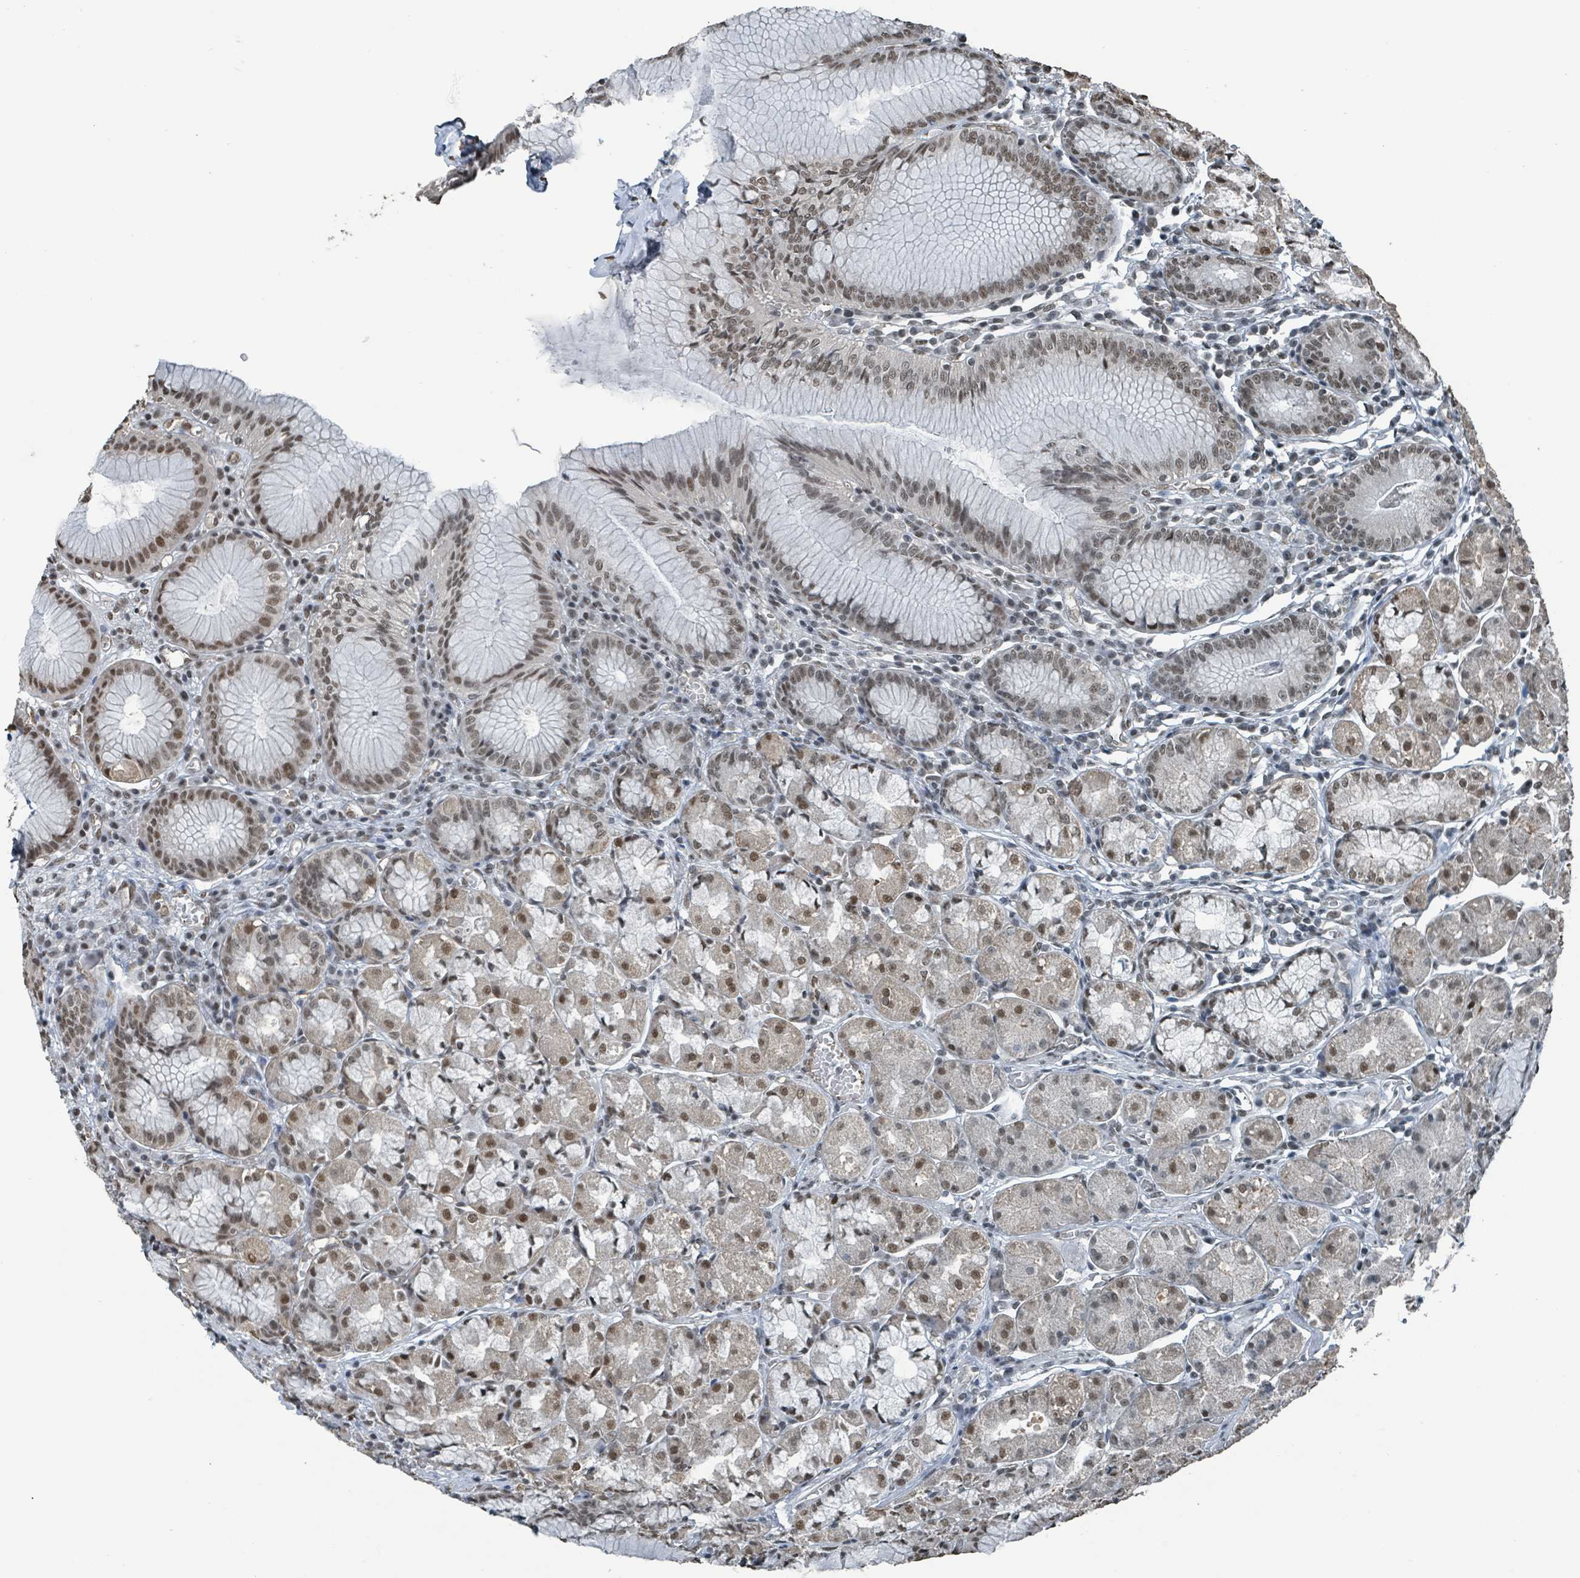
{"staining": {"intensity": "moderate", "quantity": ">75%", "location": "cytoplasmic/membranous,nuclear"}, "tissue": "stomach", "cell_type": "Glandular cells", "image_type": "normal", "snomed": [{"axis": "morphology", "description": "Normal tissue, NOS"}, {"axis": "topography", "description": "Stomach"}], "caption": "Stomach was stained to show a protein in brown. There is medium levels of moderate cytoplasmic/membranous,nuclear staining in about >75% of glandular cells. The staining was performed using DAB (3,3'-diaminobenzidine) to visualize the protein expression in brown, while the nuclei were stained in blue with hematoxylin (Magnification: 20x).", "gene": "PHIP", "patient": {"sex": "male", "age": 55}}